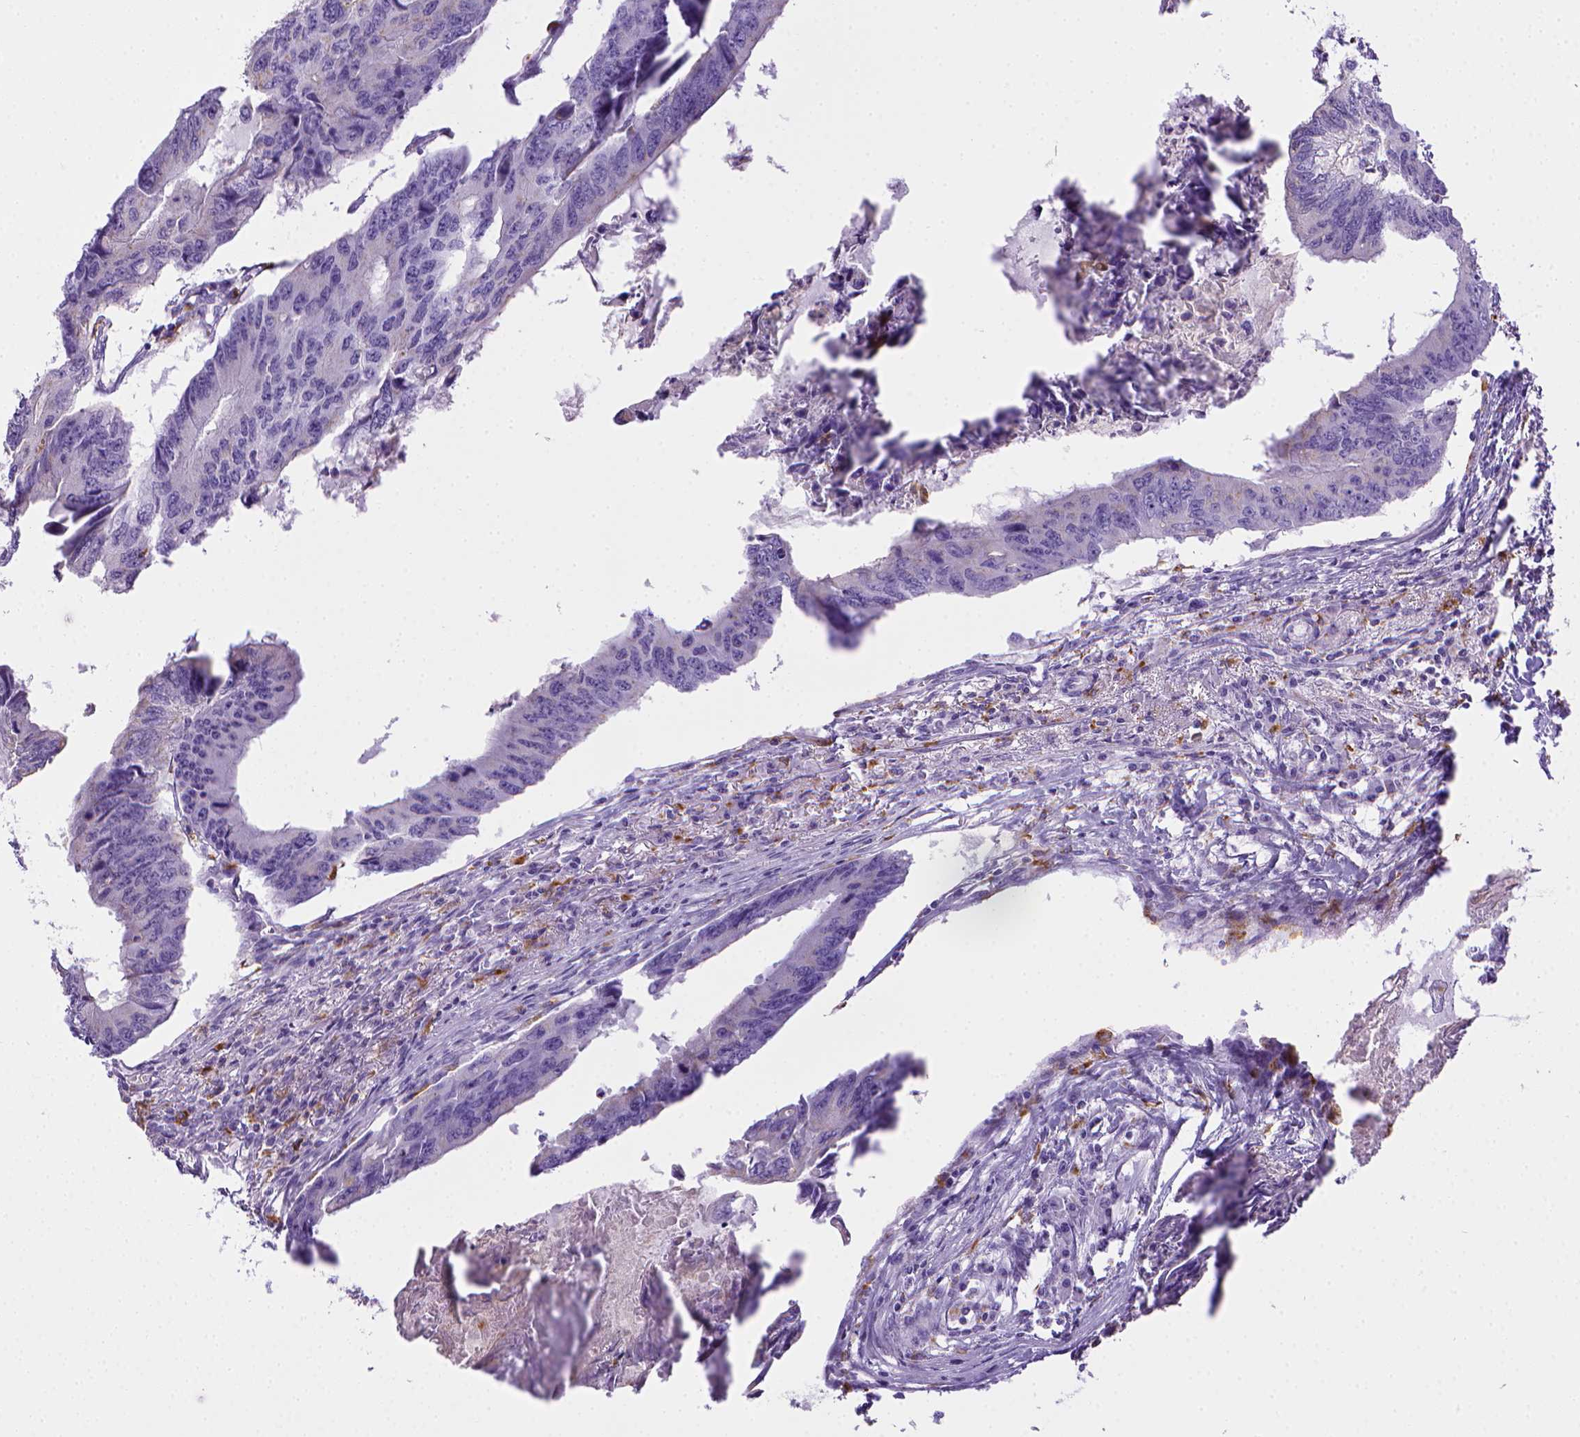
{"staining": {"intensity": "negative", "quantity": "none", "location": "none"}, "tissue": "colorectal cancer", "cell_type": "Tumor cells", "image_type": "cancer", "snomed": [{"axis": "morphology", "description": "Adenocarcinoma, NOS"}, {"axis": "topography", "description": "Colon"}], "caption": "Immunohistochemistry (IHC) image of human colorectal cancer (adenocarcinoma) stained for a protein (brown), which exhibits no expression in tumor cells.", "gene": "CD68", "patient": {"sex": "male", "age": 53}}